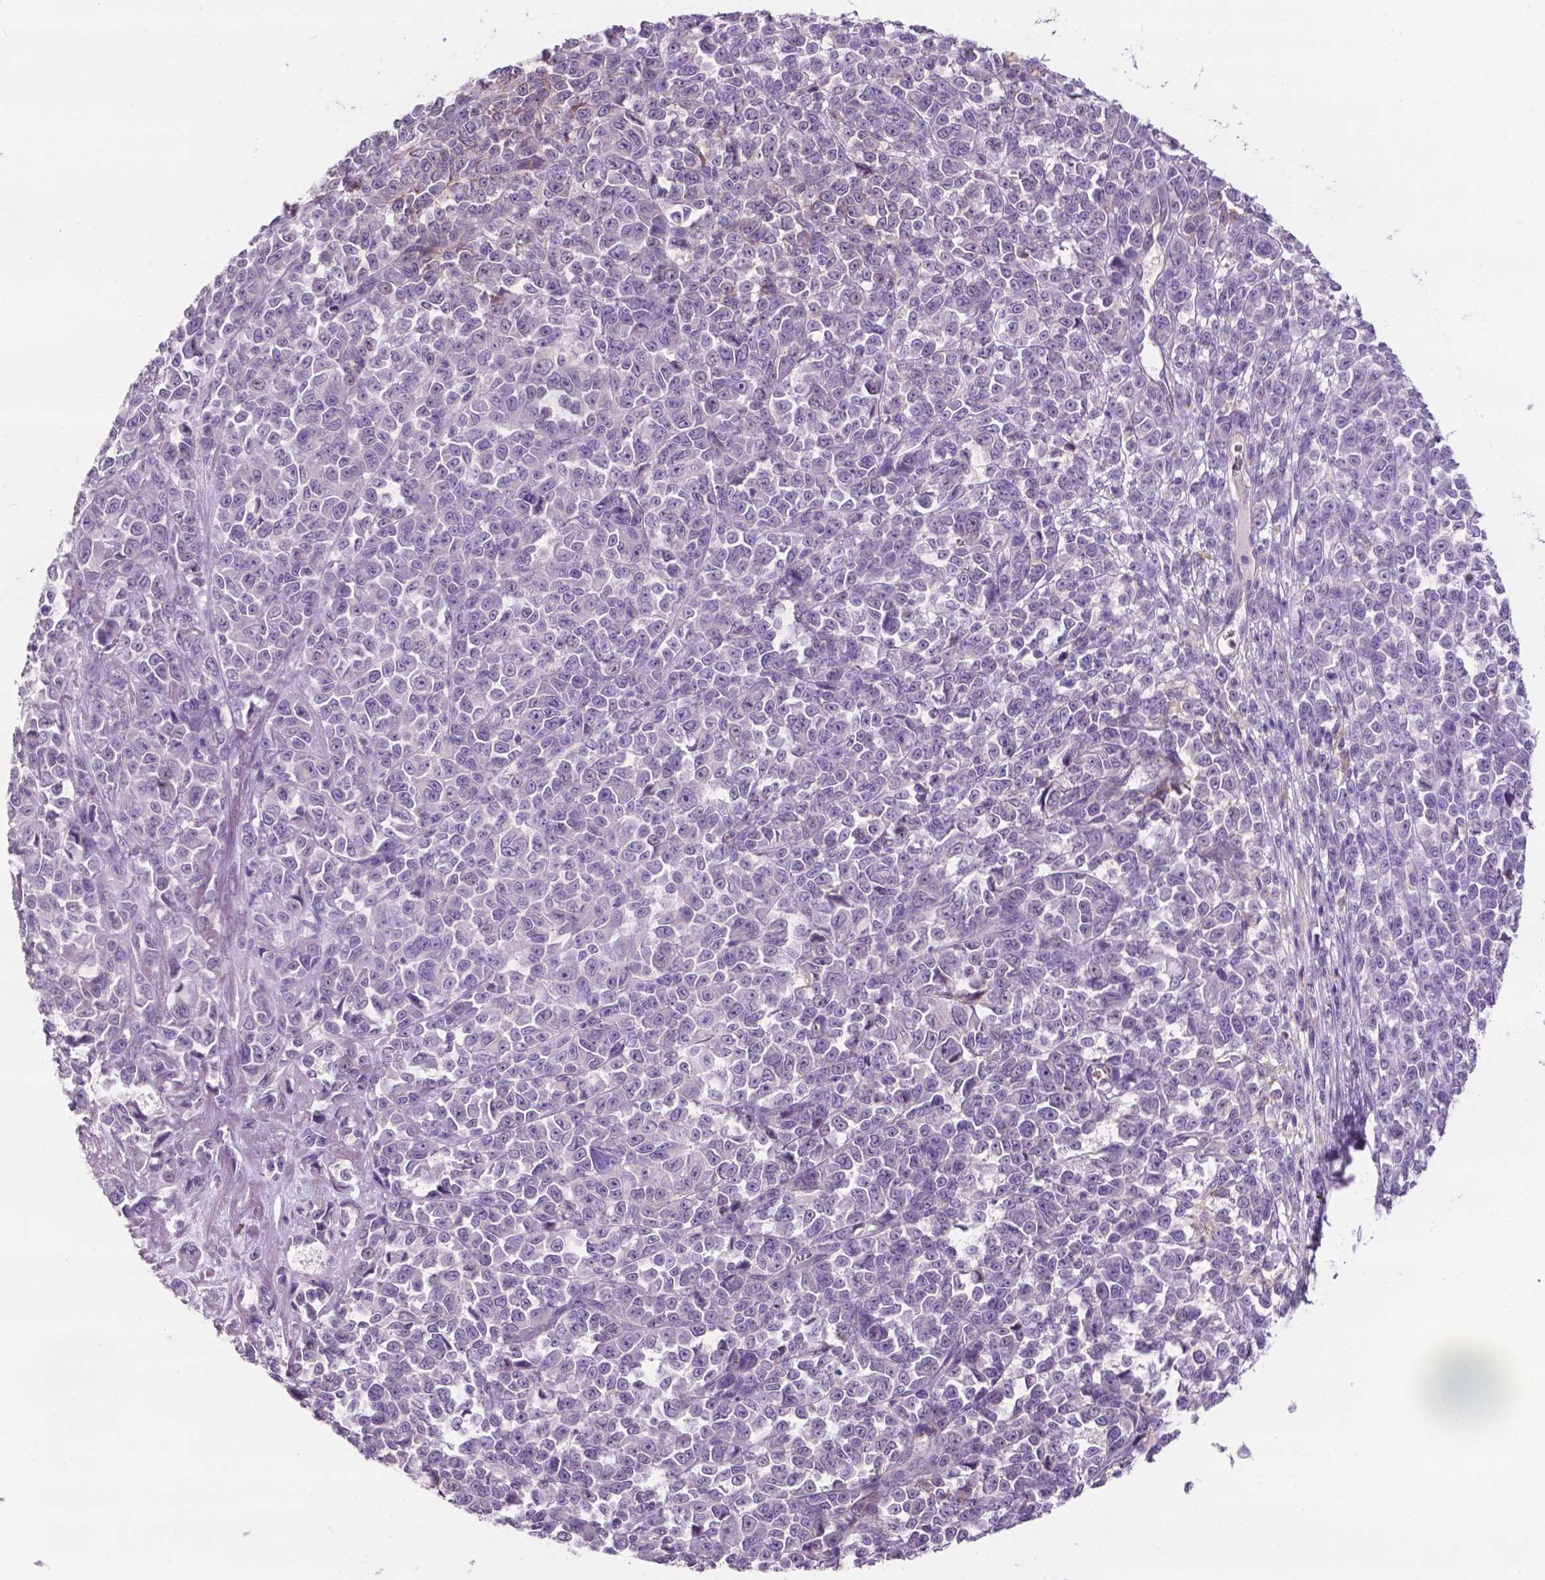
{"staining": {"intensity": "negative", "quantity": "none", "location": "none"}, "tissue": "melanoma", "cell_type": "Tumor cells", "image_type": "cancer", "snomed": [{"axis": "morphology", "description": "Malignant melanoma, NOS"}, {"axis": "topography", "description": "Skin"}], "caption": "The histopathology image displays no staining of tumor cells in melanoma. (Stains: DAB (3,3'-diaminobenzidine) IHC with hematoxylin counter stain, Microscopy: brightfield microscopy at high magnification).", "gene": "PLSCR1", "patient": {"sex": "female", "age": 95}}